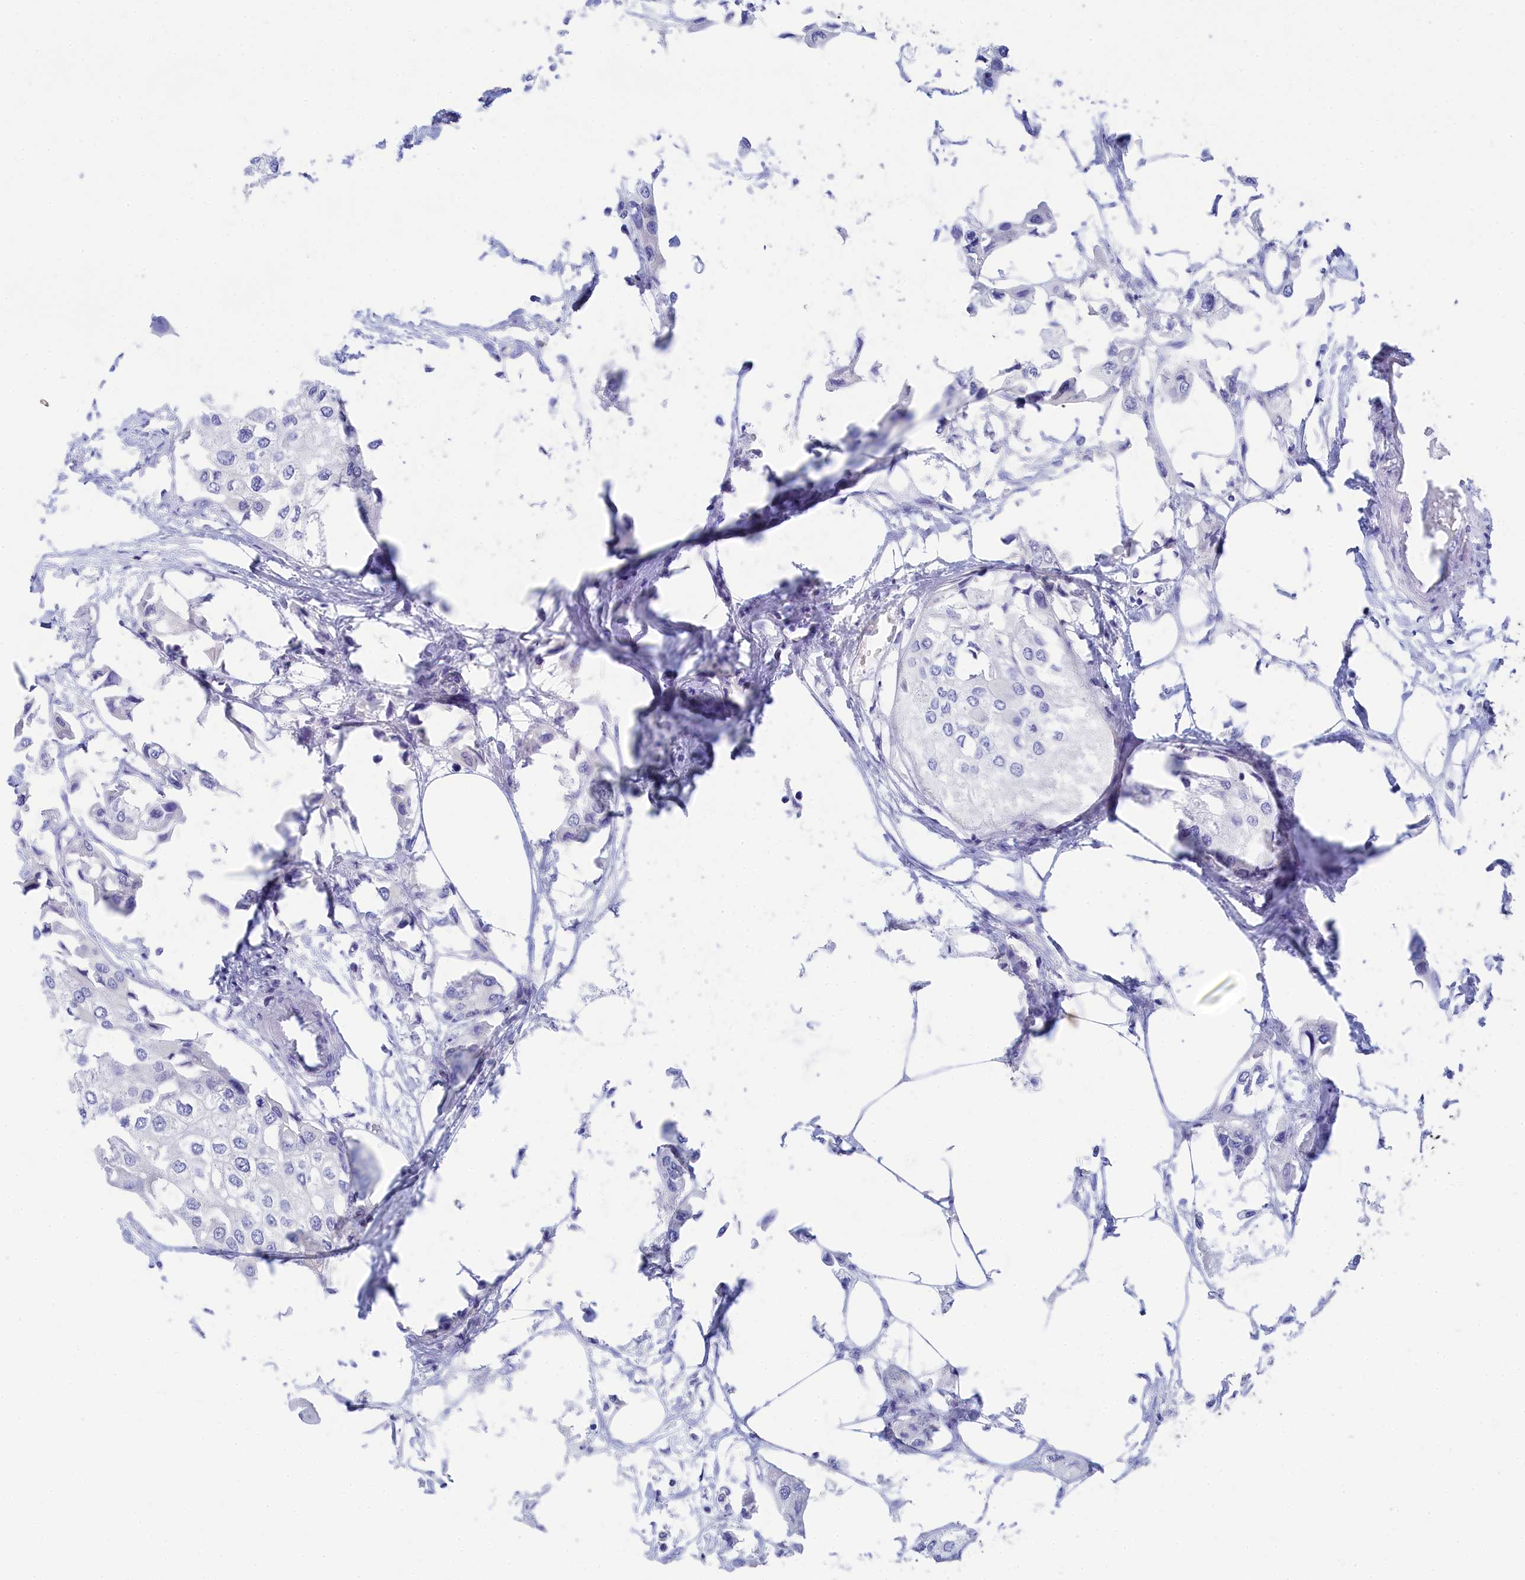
{"staining": {"intensity": "negative", "quantity": "none", "location": "none"}, "tissue": "urothelial cancer", "cell_type": "Tumor cells", "image_type": "cancer", "snomed": [{"axis": "morphology", "description": "Urothelial carcinoma, High grade"}, {"axis": "topography", "description": "Urinary bladder"}], "caption": "The image demonstrates no staining of tumor cells in urothelial cancer.", "gene": "TRIM10", "patient": {"sex": "male", "age": 64}}